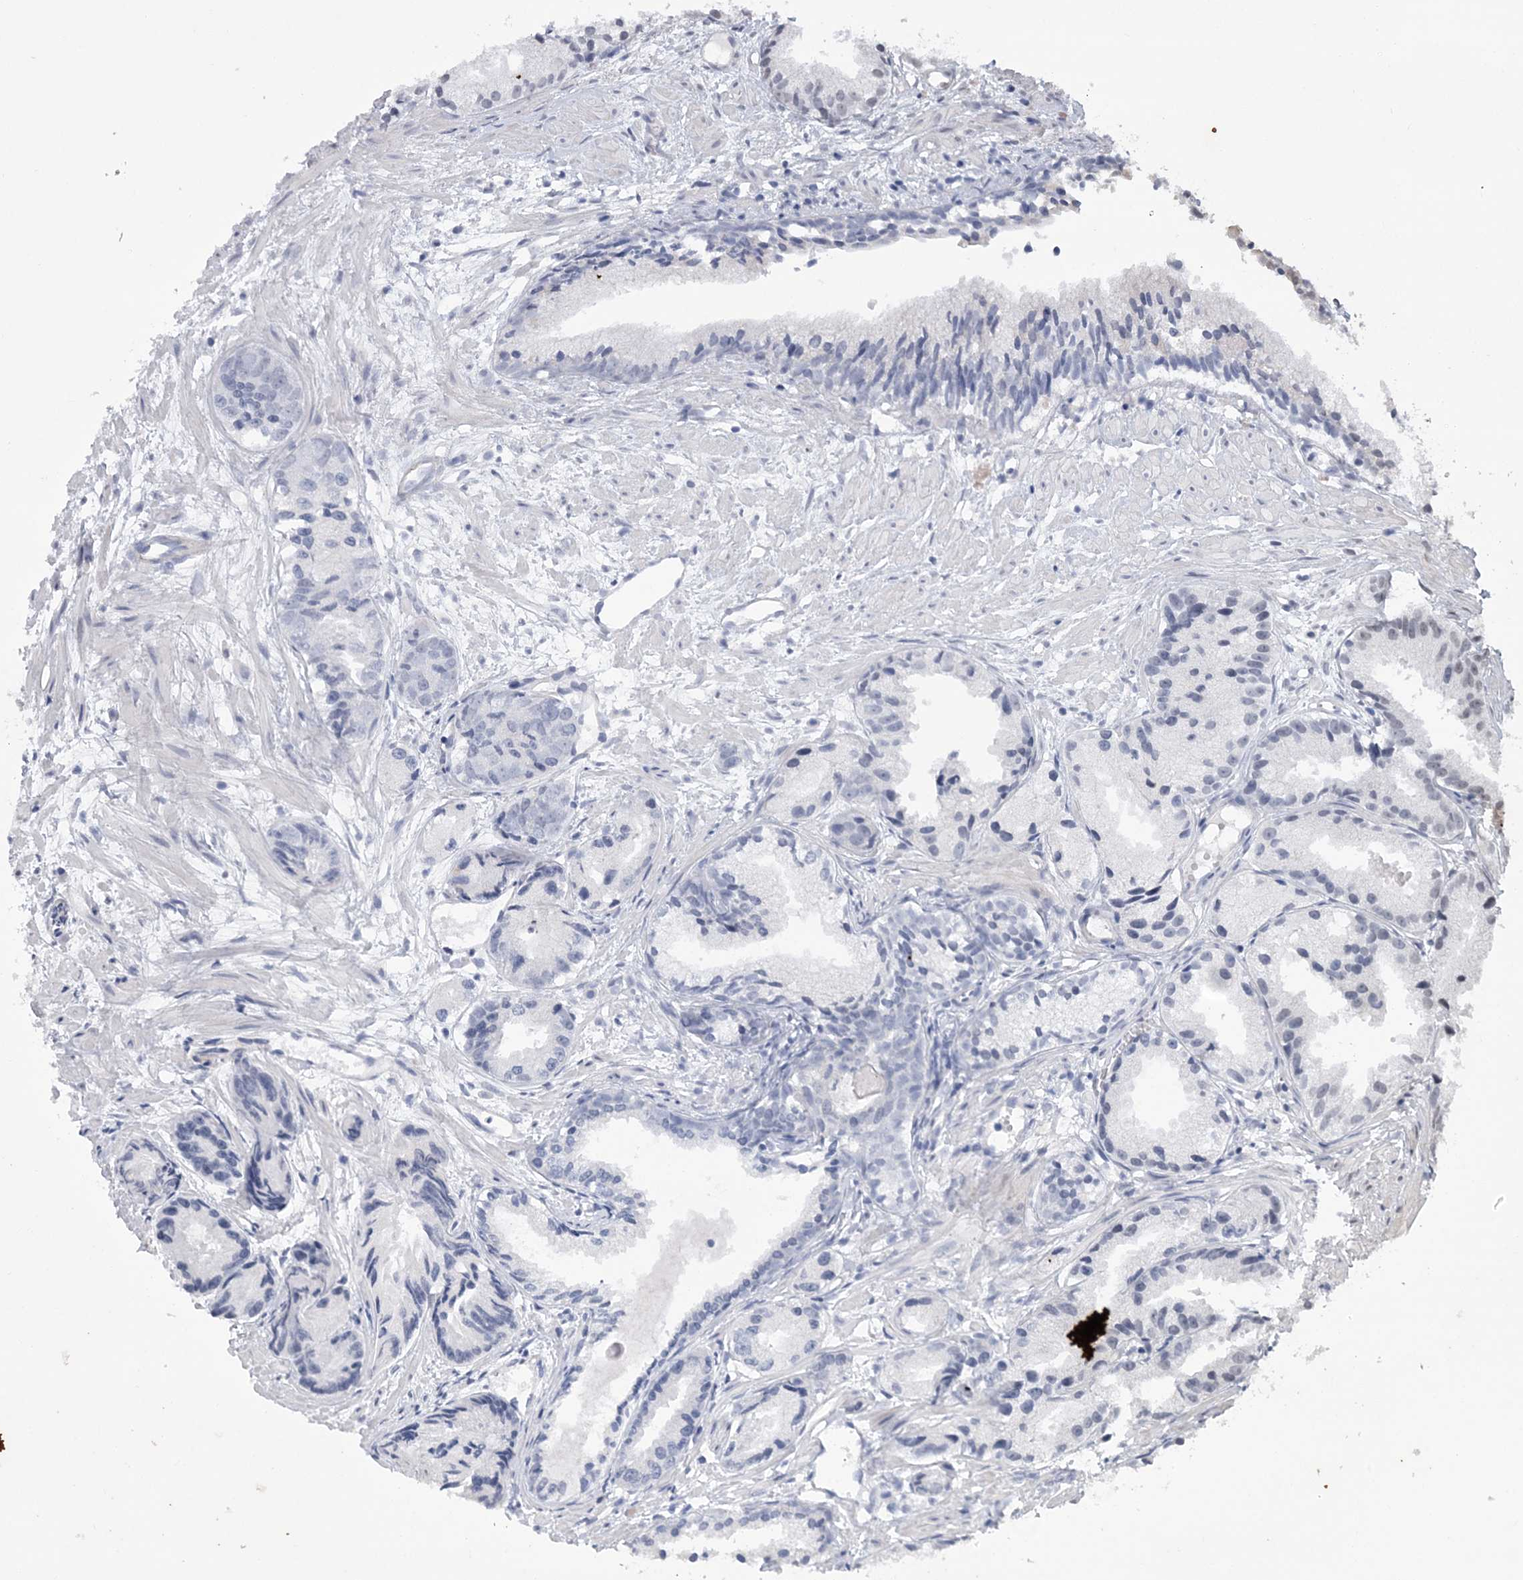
{"staining": {"intensity": "negative", "quantity": "none", "location": "none"}, "tissue": "prostate cancer", "cell_type": "Tumor cells", "image_type": "cancer", "snomed": [{"axis": "morphology", "description": "Adenocarcinoma, Low grade"}, {"axis": "topography", "description": "Prostate"}], "caption": "Prostate adenocarcinoma (low-grade) stained for a protein using immunohistochemistry (IHC) demonstrates no expression tumor cells.", "gene": "HOMEZ", "patient": {"sex": "male", "age": 88}}